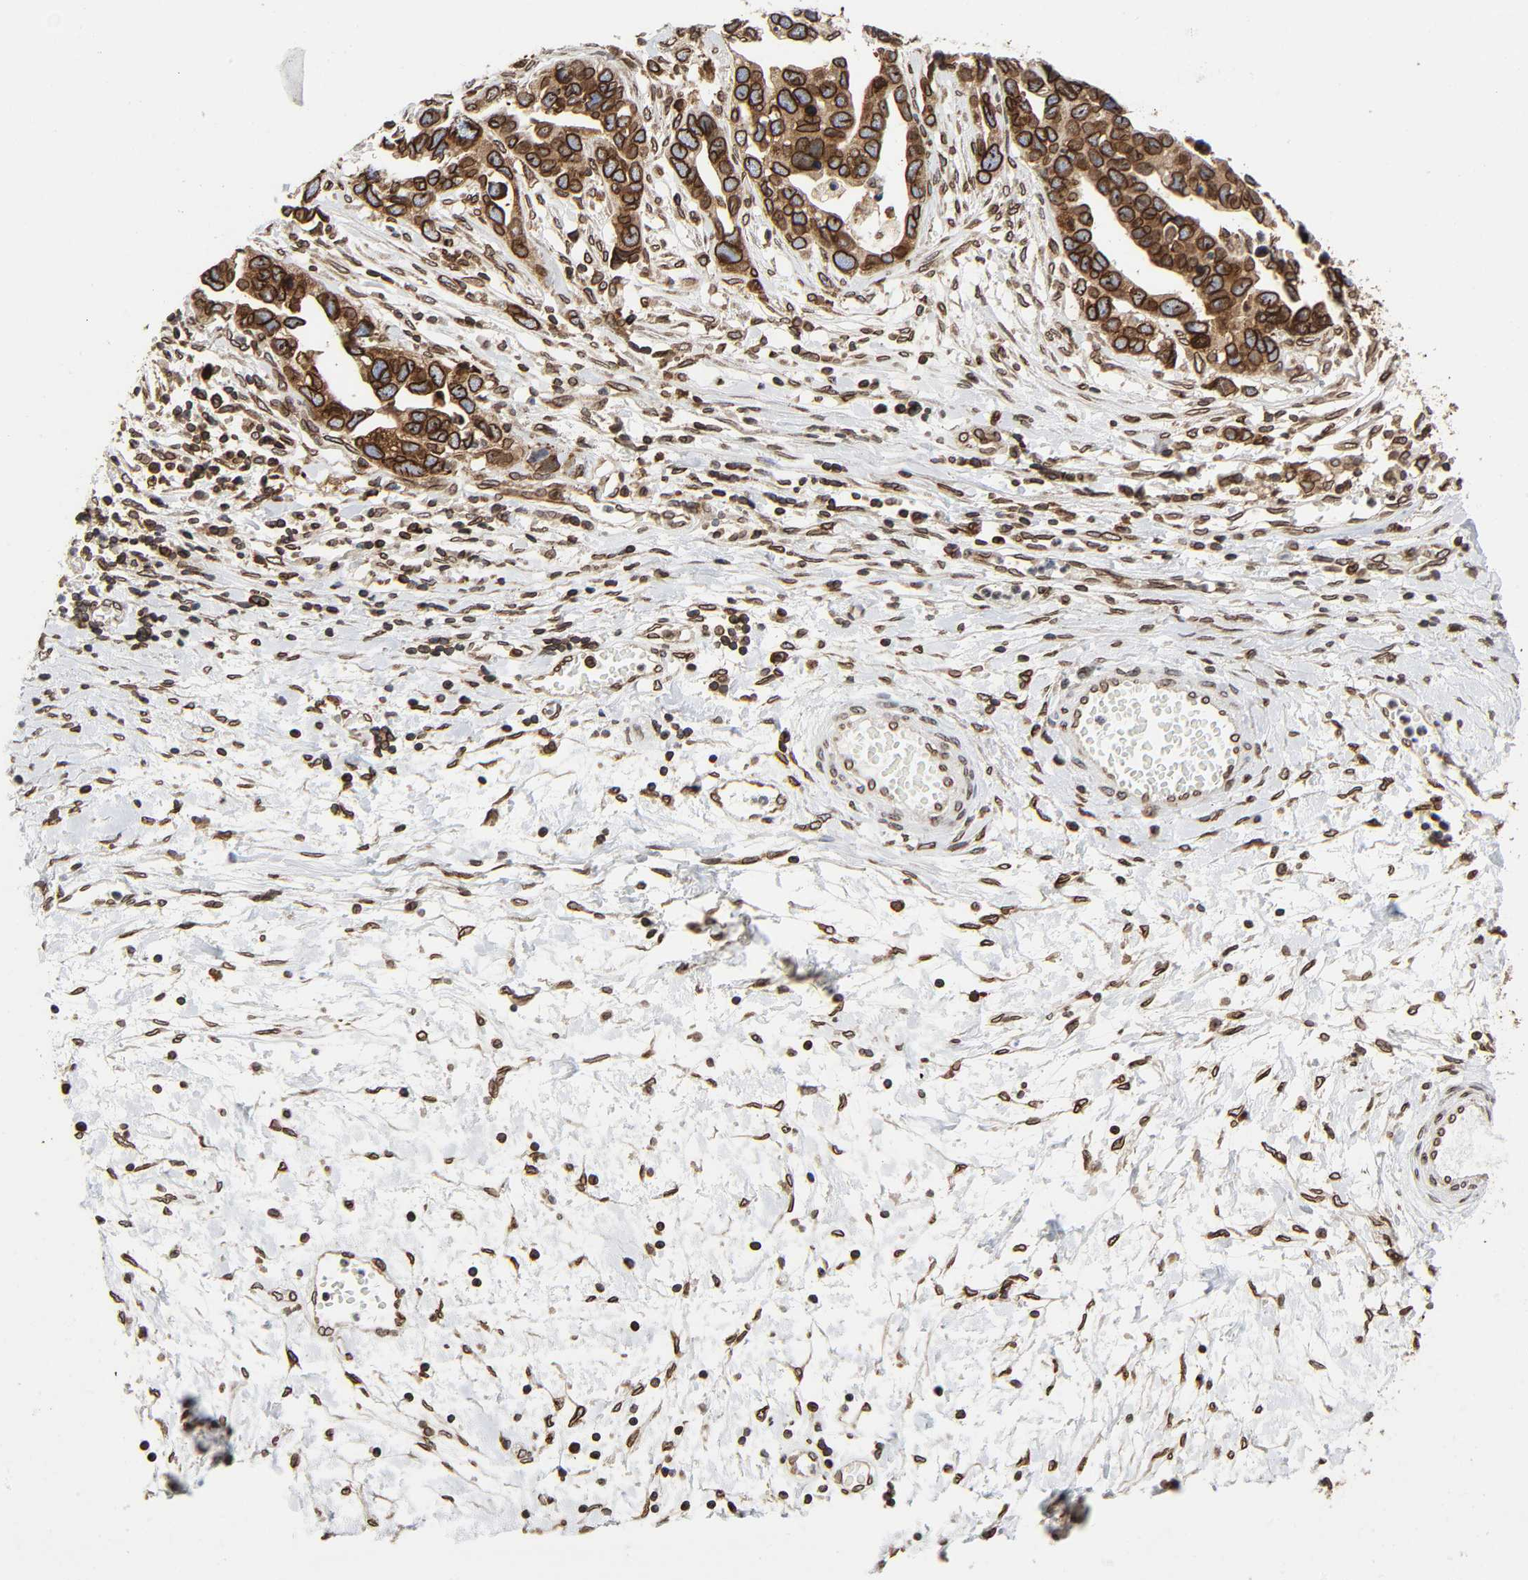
{"staining": {"intensity": "strong", "quantity": ">75%", "location": "cytoplasmic/membranous,nuclear"}, "tissue": "ovarian cancer", "cell_type": "Tumor cells", "image_type": "cancer", "snomed": [{"axis": "morphology", "description": "Cystadenocarcinoma, serous, NOS"}, {"axis": "topography", "description": "Ovary"}], "caption": "Ovarian cancer was stained to show a protein in brown. There is high levels of strong cytoplasmic/membranous and nuclear expression in about >75% of tumor cells.", "gene": "RANGAP1", "patient": {"sex": "female", "age": 54}}